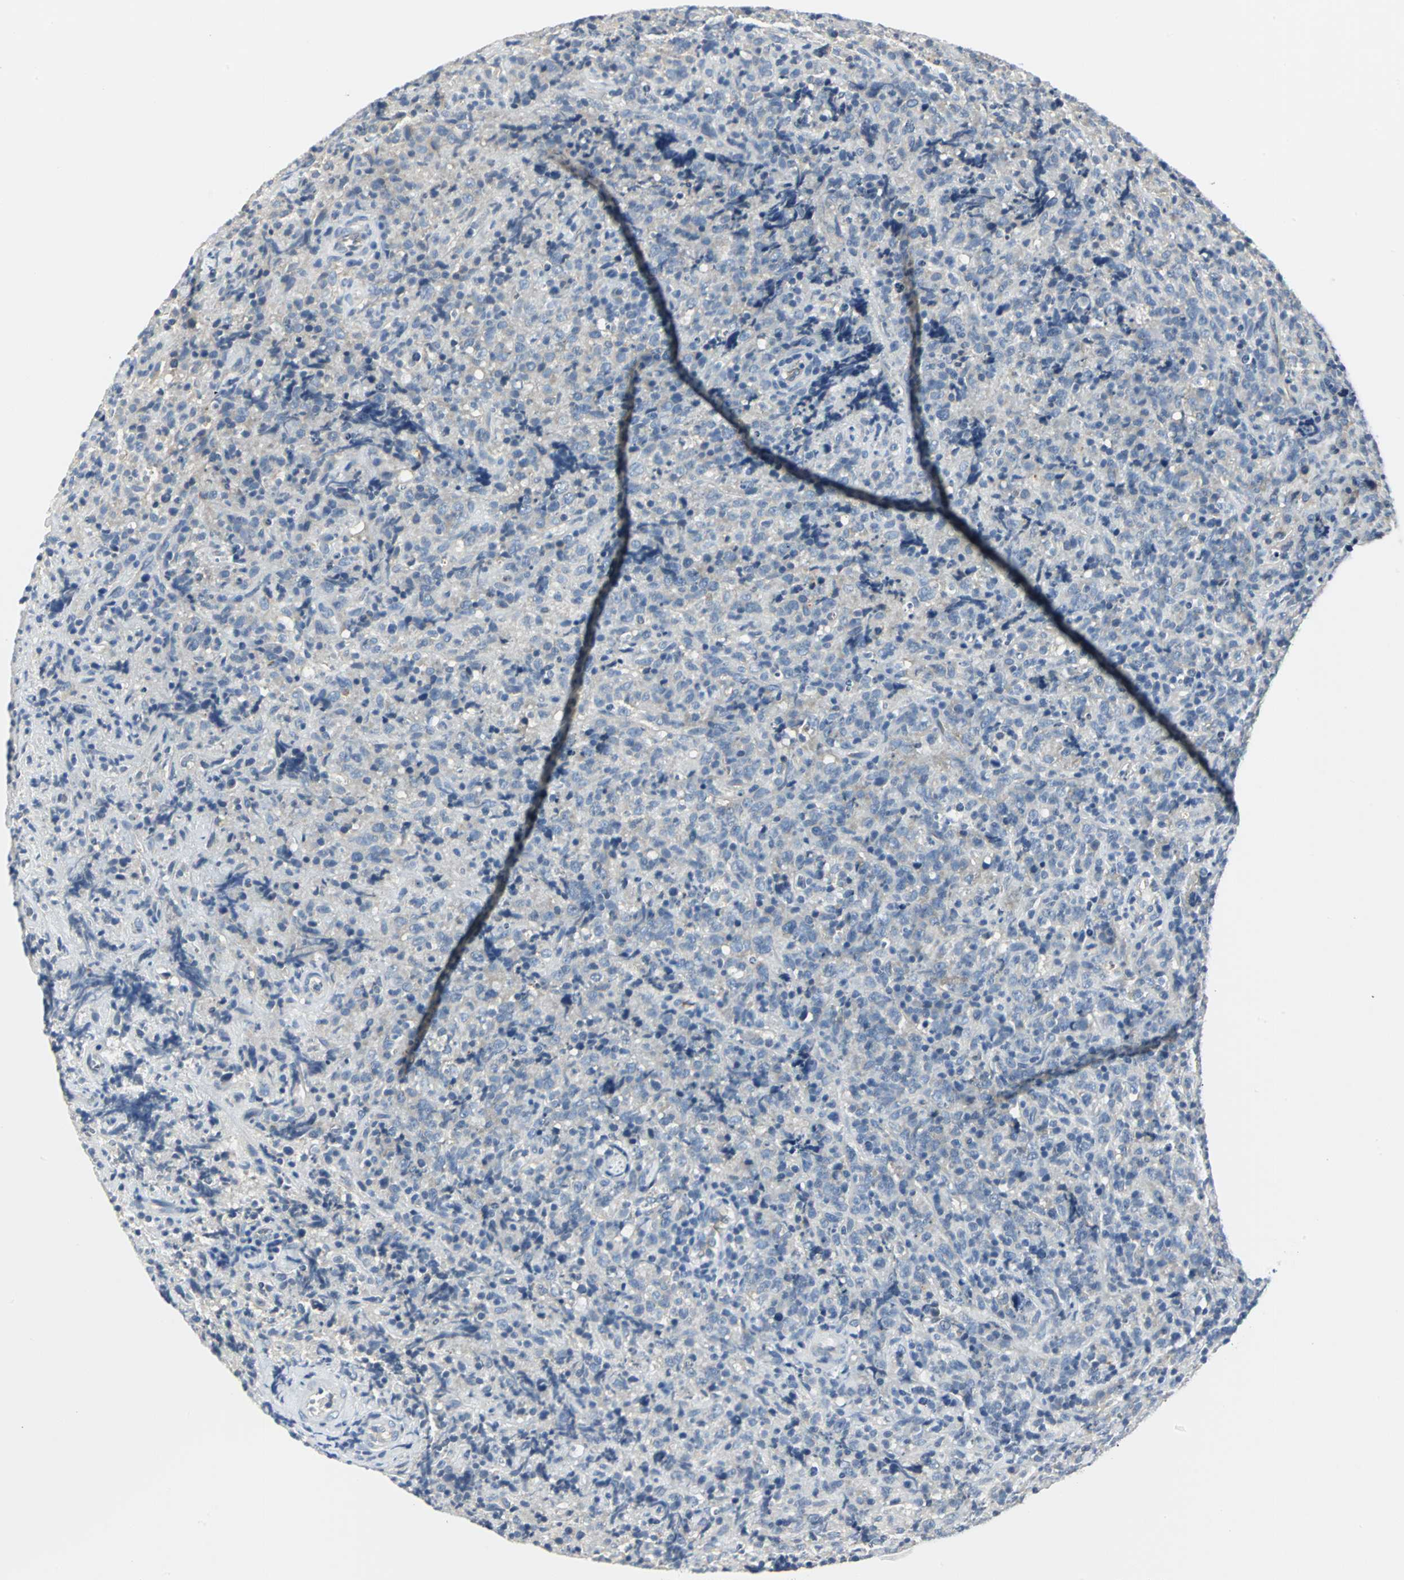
{"staining": {"intensity": "negative", "quantity": "none", "location": "none"}, "tissue": "lymphoma", "cell_type": "Tumor cells", "image_type": "cancer", "snomed": [{"axis": "morphology", "description": "Malignant lymphoma, non-Hodgkin's type, High grade"}, {"axis": "topography", "description": "Tonsil"}], "caption": "This histopathology image is of malignant lymphoma, non-Hodgkin's type (high-grade) stained with IHC to label a protein in brown with the nuclei are counter-stained blue. There is no expression in tumor cells.", "gene": "RIPOR1", "patient": {"sex": "female", "age": 36}}